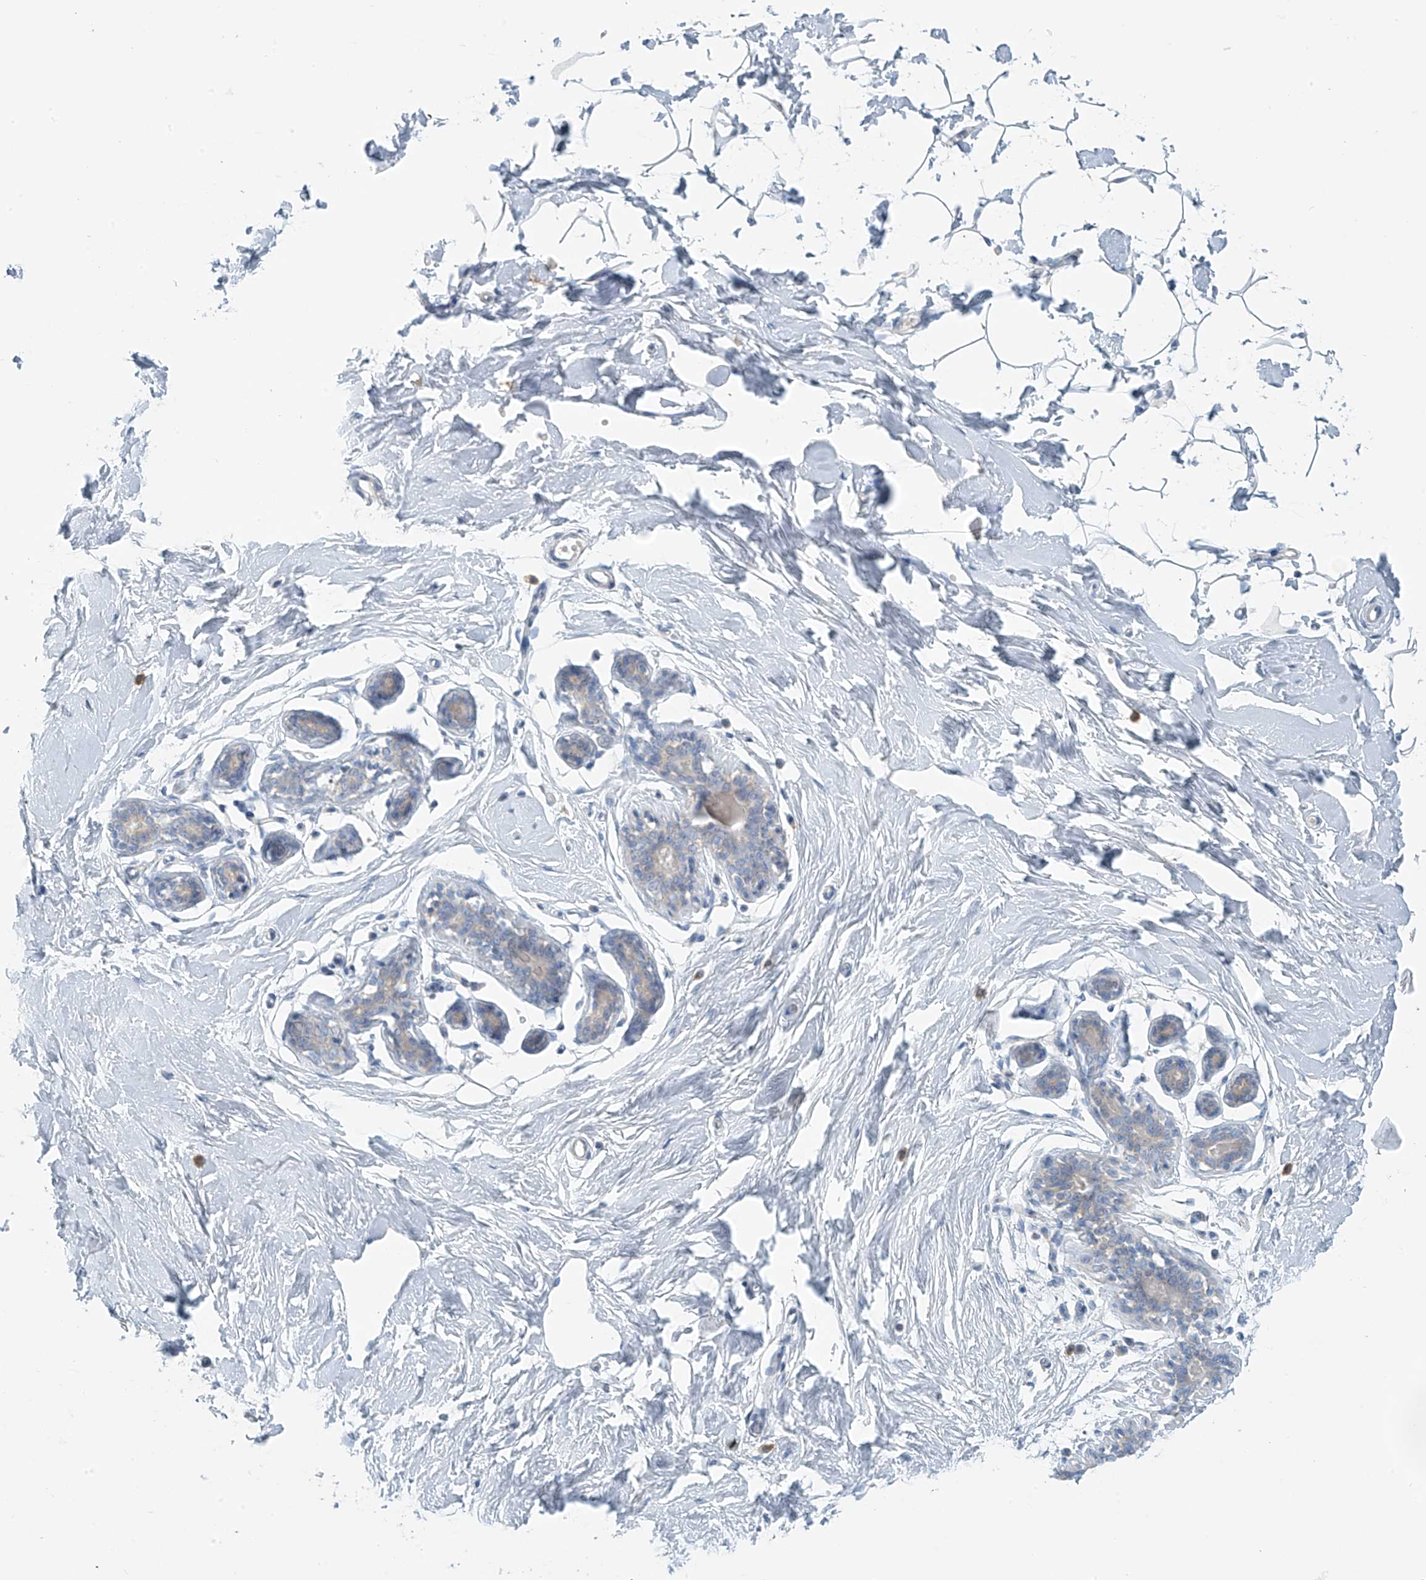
{"staining": {"intensity": "negative", "quantity": "none", "location": "none"}, "tissue": "adipose tissue", "cell_type": "Adipocytes", "image_type": "normal", "snomed": [{"axis": "morphology", "description": "Normal tissue, NOS"}, {"axis": "topography", "description": "Breast"}], "caption": "The histopathology image displays no staining of adipocytes in unremarkable adipose tissue.", "gene": "SLC6A12", "patient": {"sex": "female", "age": 23}}